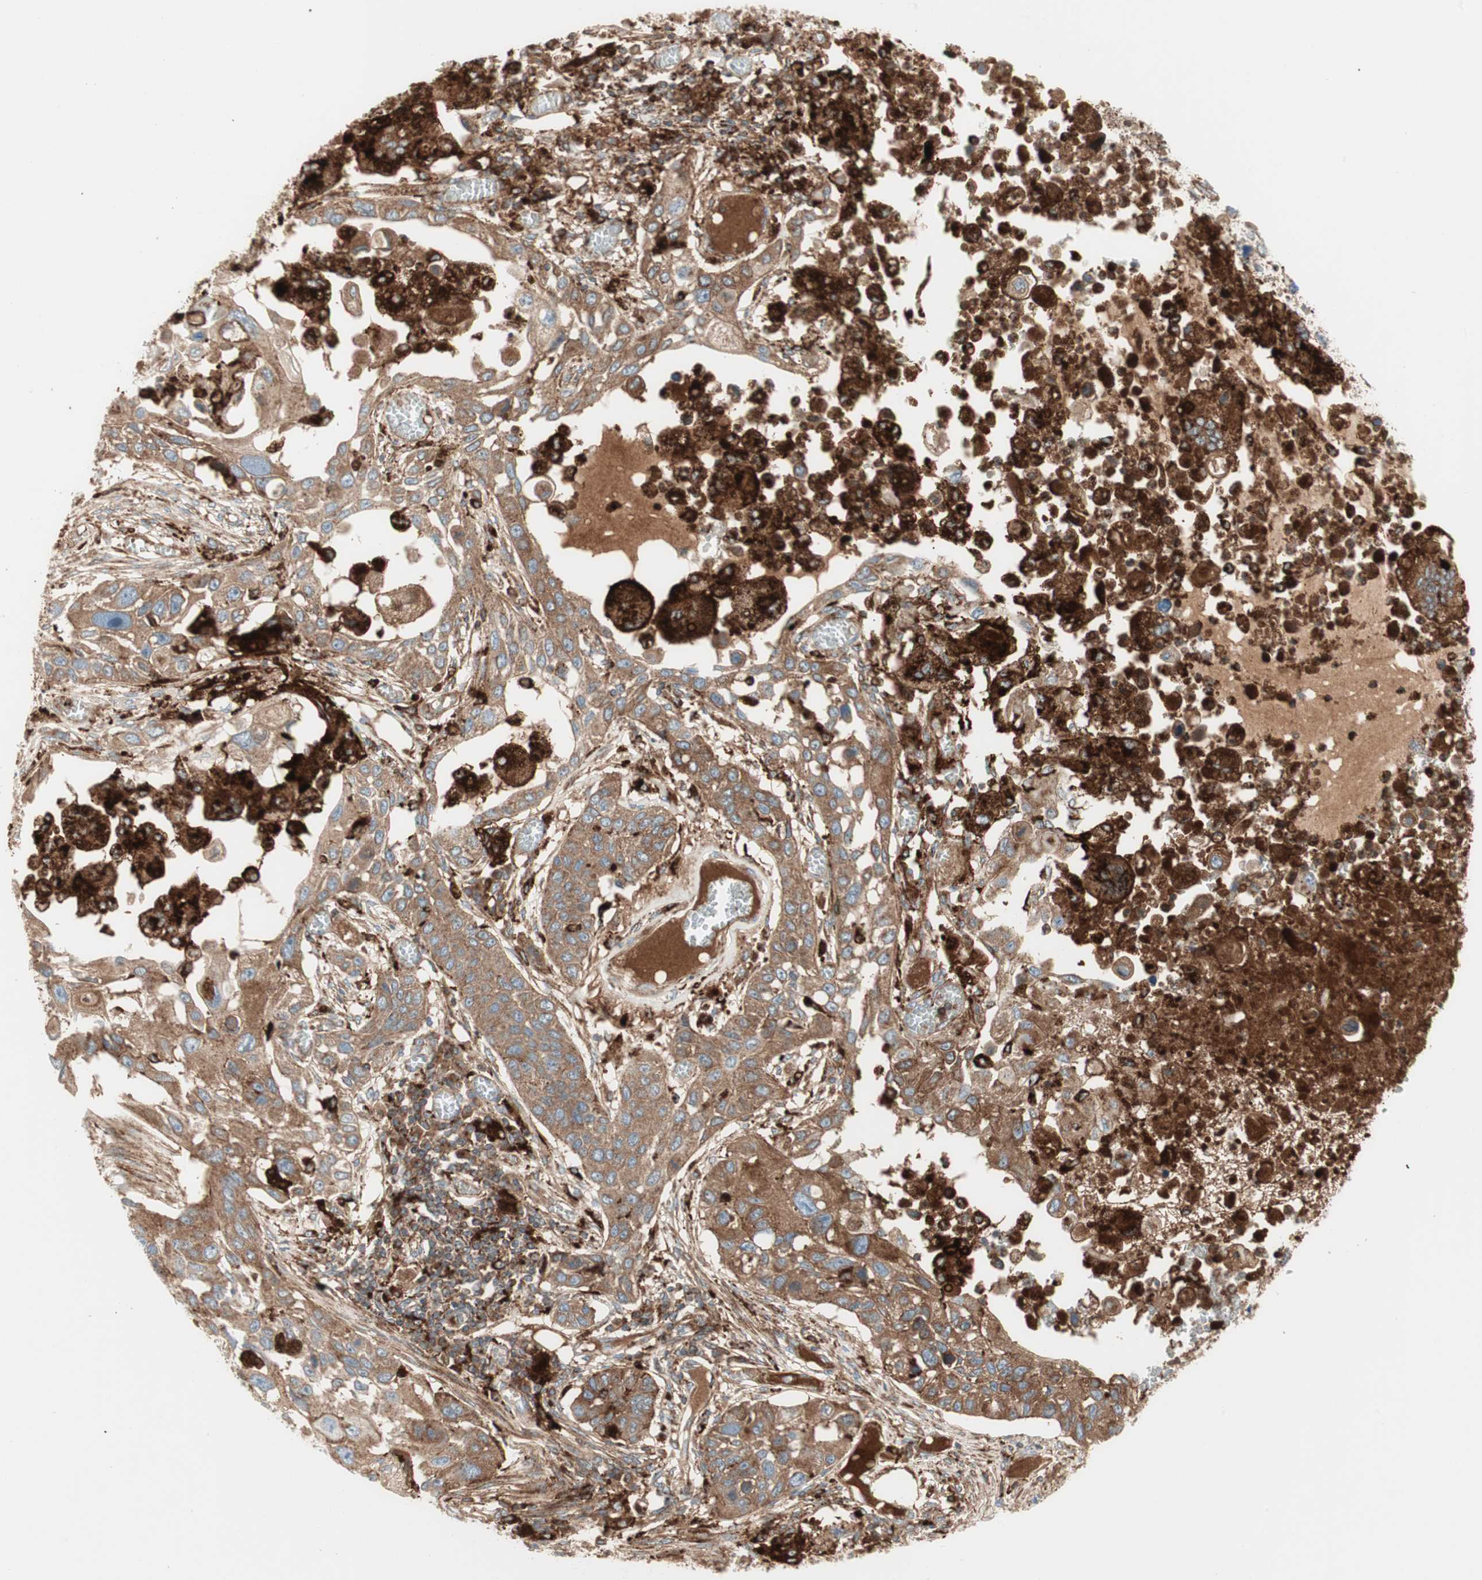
{"staining": {"intensity": "moderate", "quantity": ">75%", "location": "cytoplasmic/membranous"}, "tissue": "lung cancer", "cell_type": "Tumor cells", "image_type": "cancer", "snomed": [{"axis": "morphology", "description": "Squamous cell carcinoma, NOS"}, {"axis": "topography", "description": "Lung"}], "caption": "Immunohistochemical staining of human lung cancer shows moderate cytoplasmic/membranous protein expression in approximately >75% of tumor cells.", "gene": "ATP6V1G1", "patient": {"sex": "male", "age": 71}}